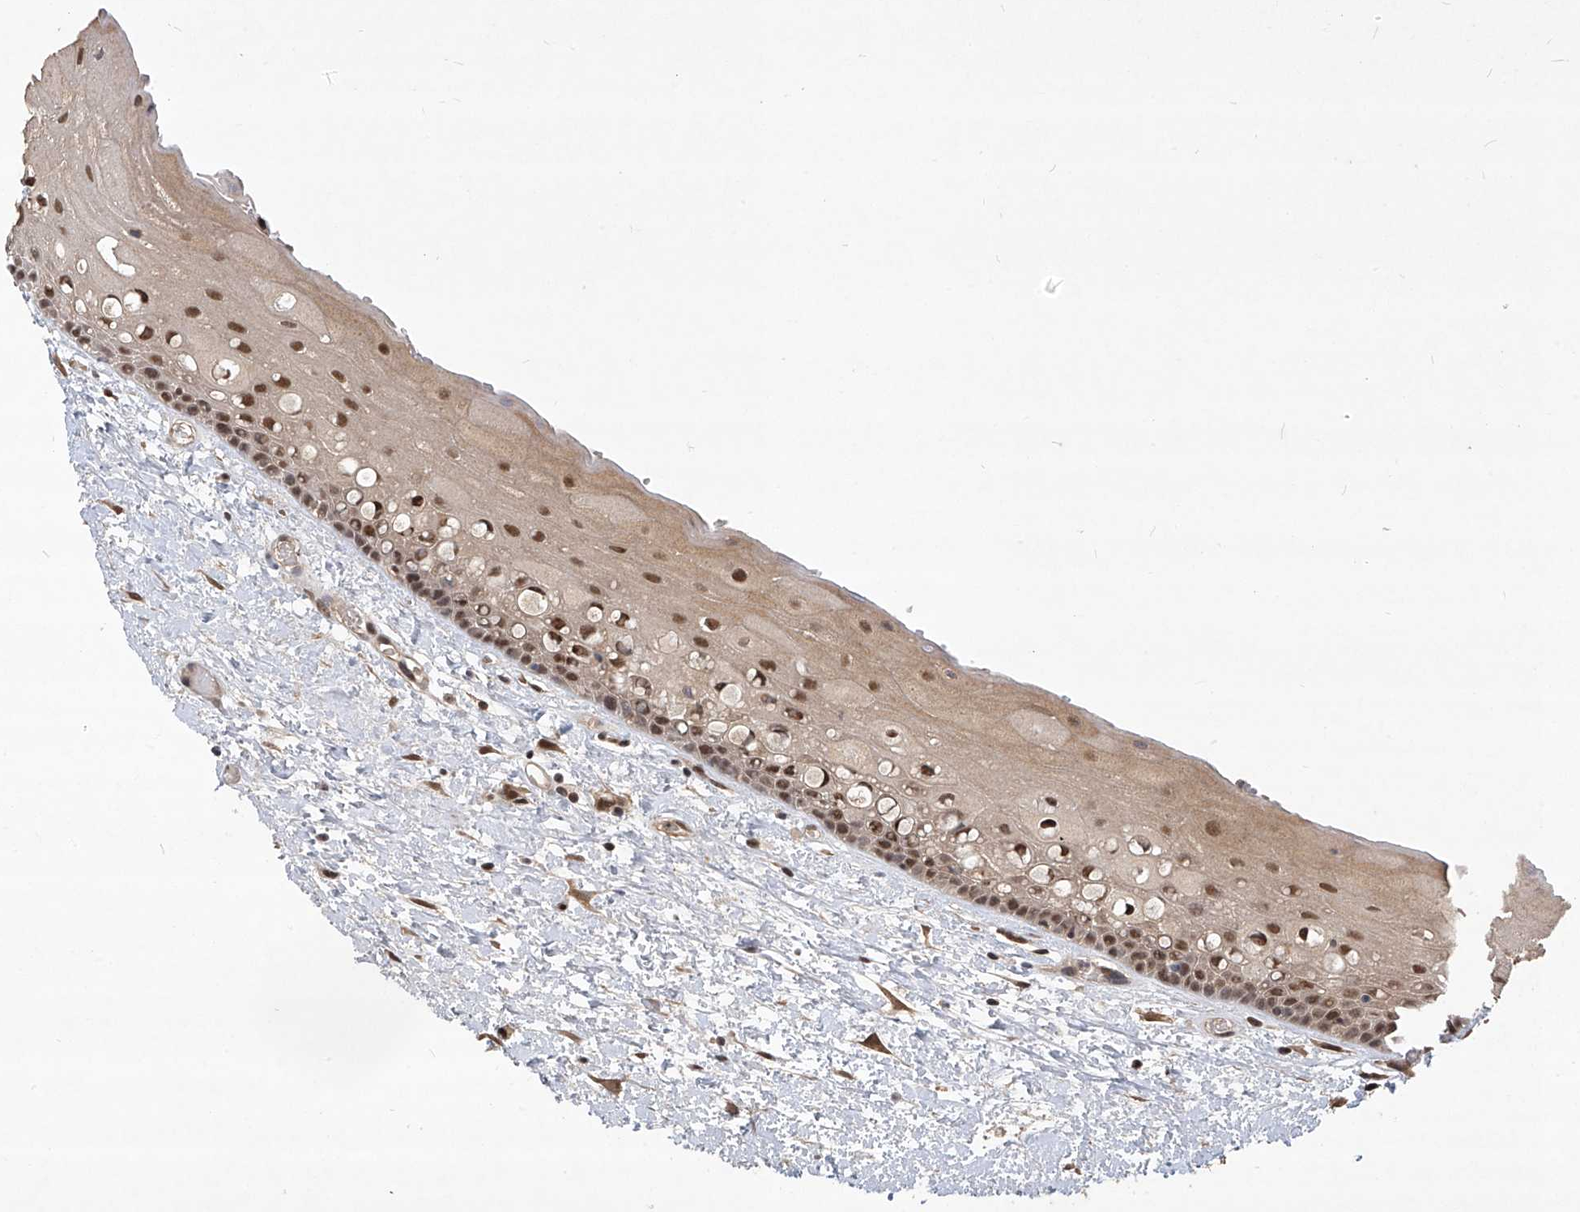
{"staining": {"intensity": "moderate", "quantity": ">75%", "location": "cytoplasmic/membranous,nuclear"}, "tissue": "oral mucosa", "cell_type": "Squamous epithelial cells", "image_type": "normal", "snomed": [{"axis": "morphology", "description": "Normal tissue, NOS"}, {"axis": "topography", "description": "Oral tissue"}], "caption": "DAB (3,3'-diaminobenzidine) immunohistochemical staining of unremarkable oral mucosa demonstrates moderate cytoplasmic/membranous,nuclear protein staining in about >75% of squamous epithelial cells. (brown staining indicates protein expression, while blue staining denotes nuclei).", "gene": "PSMB1", "patient": {"sex": "female", "age": 76}}